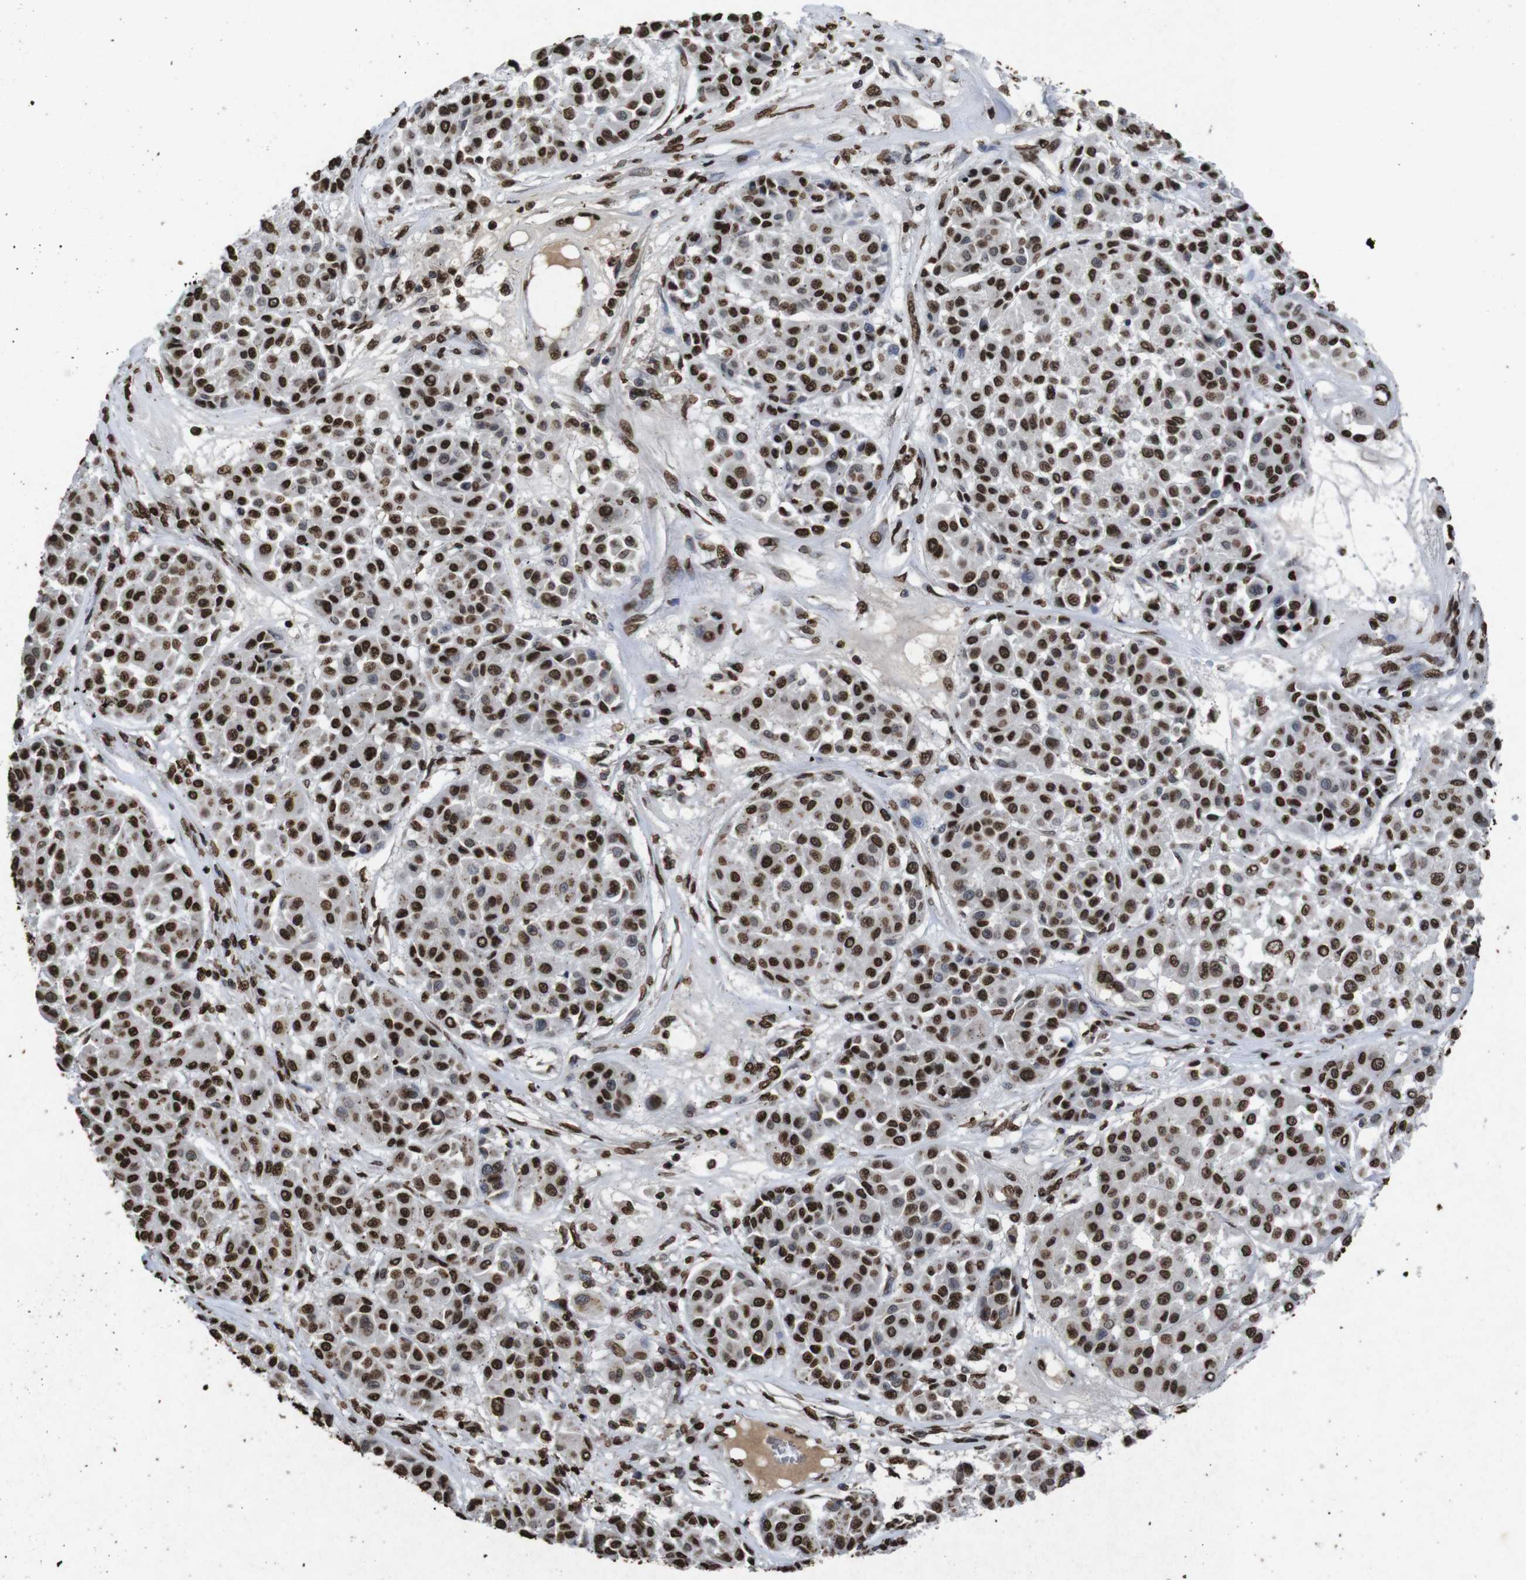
{"staining": {"intensity": "strong", "quantity": ">75%", "location": "nuclear"}, "tissue": "melanoma", "cell_type": "Tumor cells", "image_type": "cancer", "snomed": [{"axis": "morphology", "description": "Malignant melanoma, Metastatic site"}, {"axis": "topography", "description": "Soft tissue"}], "caption": "Immunohistochemistry (IHC) (DAB (3,3'-diaminobenzidine)) staining of human melanoma exhibits strong nuclear protein expression in approximately >75% of tumor cells.", "gene": "MDM2", "patient": {"sex": "male", "age": 41}}